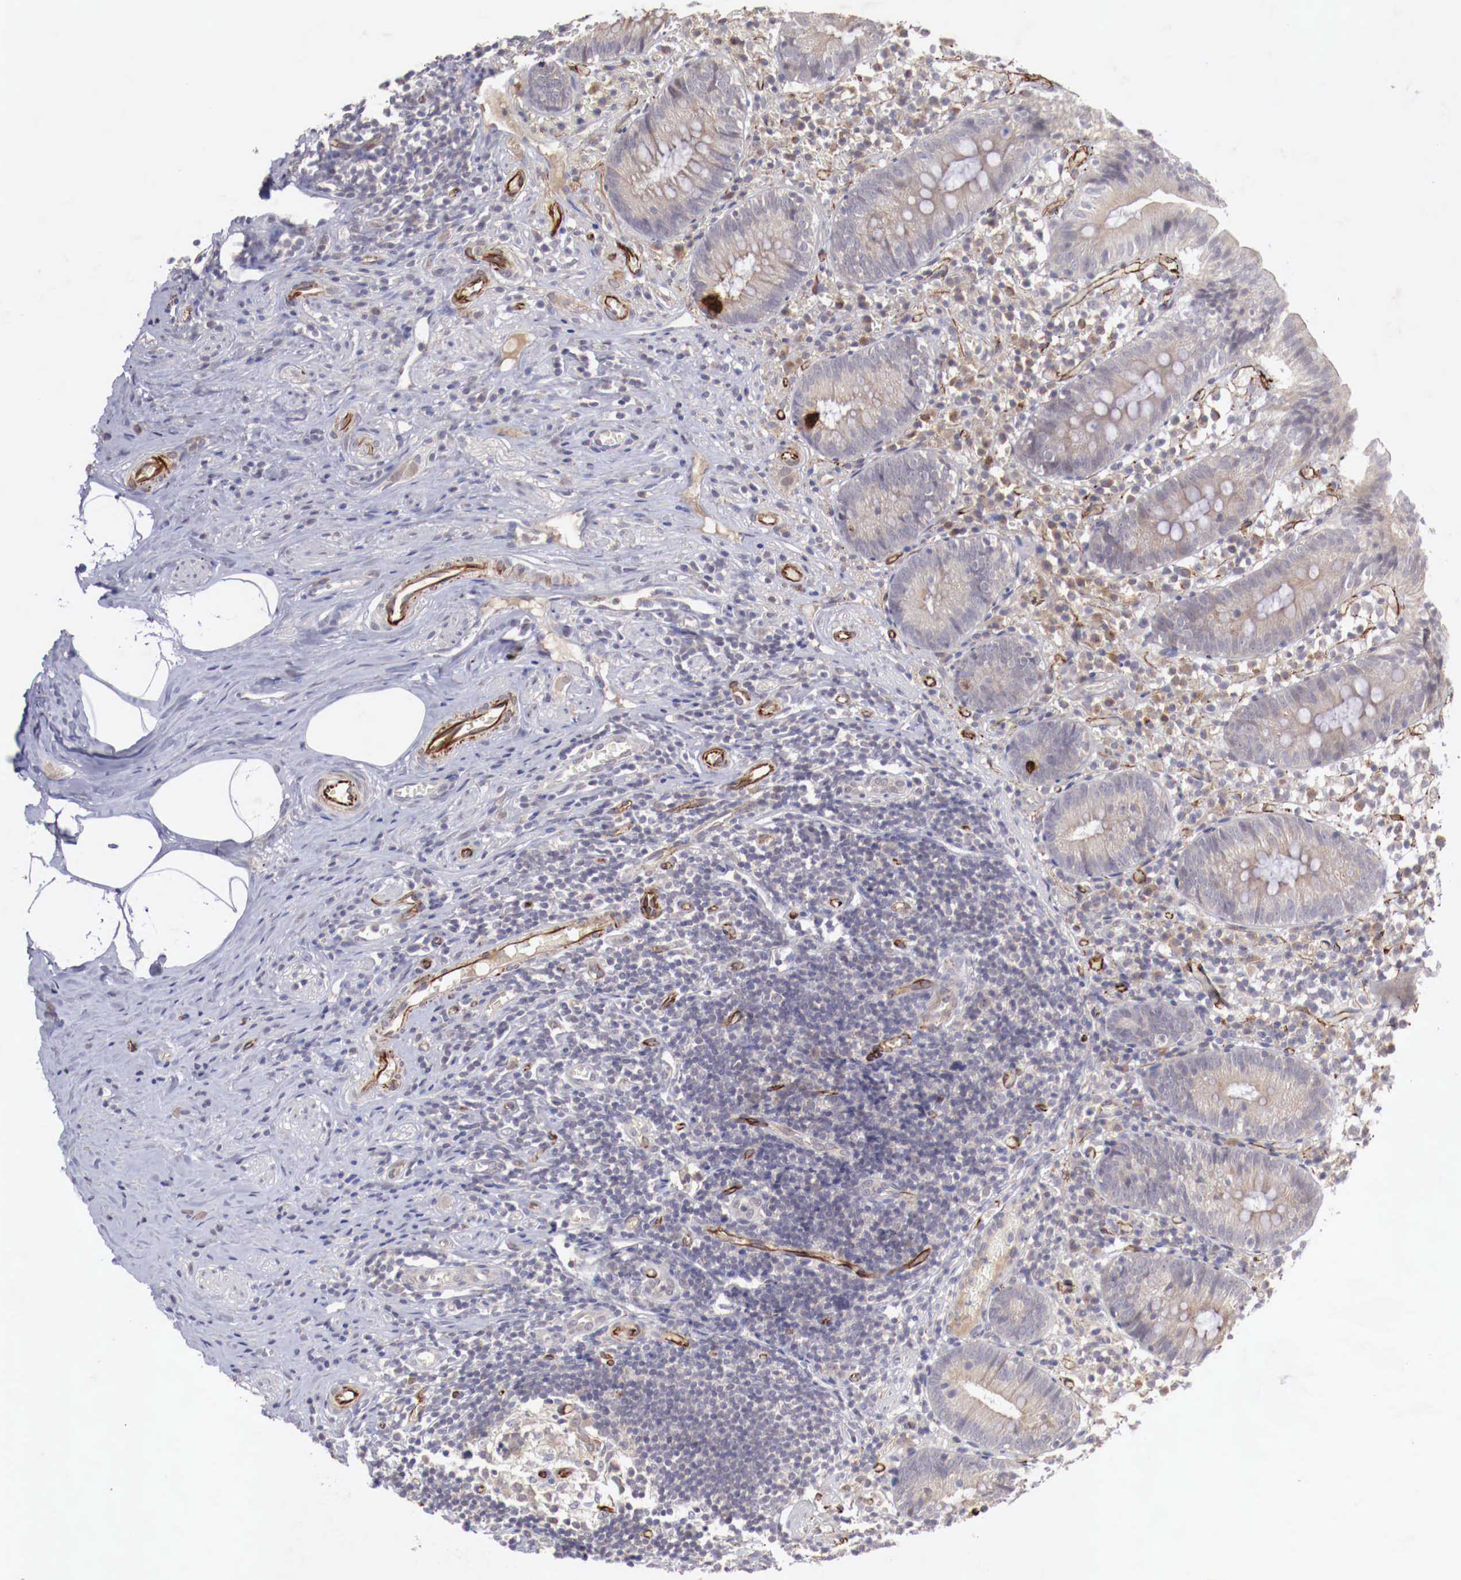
{"staining": {"intensity": "negative", "quantity": "none", "location": "none"}, "tissue": "appendix", "cell_type": "Glandular cells", "image_type": "normal", "snomed": [{"axis": "morphology", "description": "Normal tissue, NOS"}, {"axis": "topography", "description": "Appendix"}], "caption": "IHC of unremarkable appendix reveals no expression in glandular cells.", "gene": "WT1", "patient": {"sex": "male", "age": 25}}